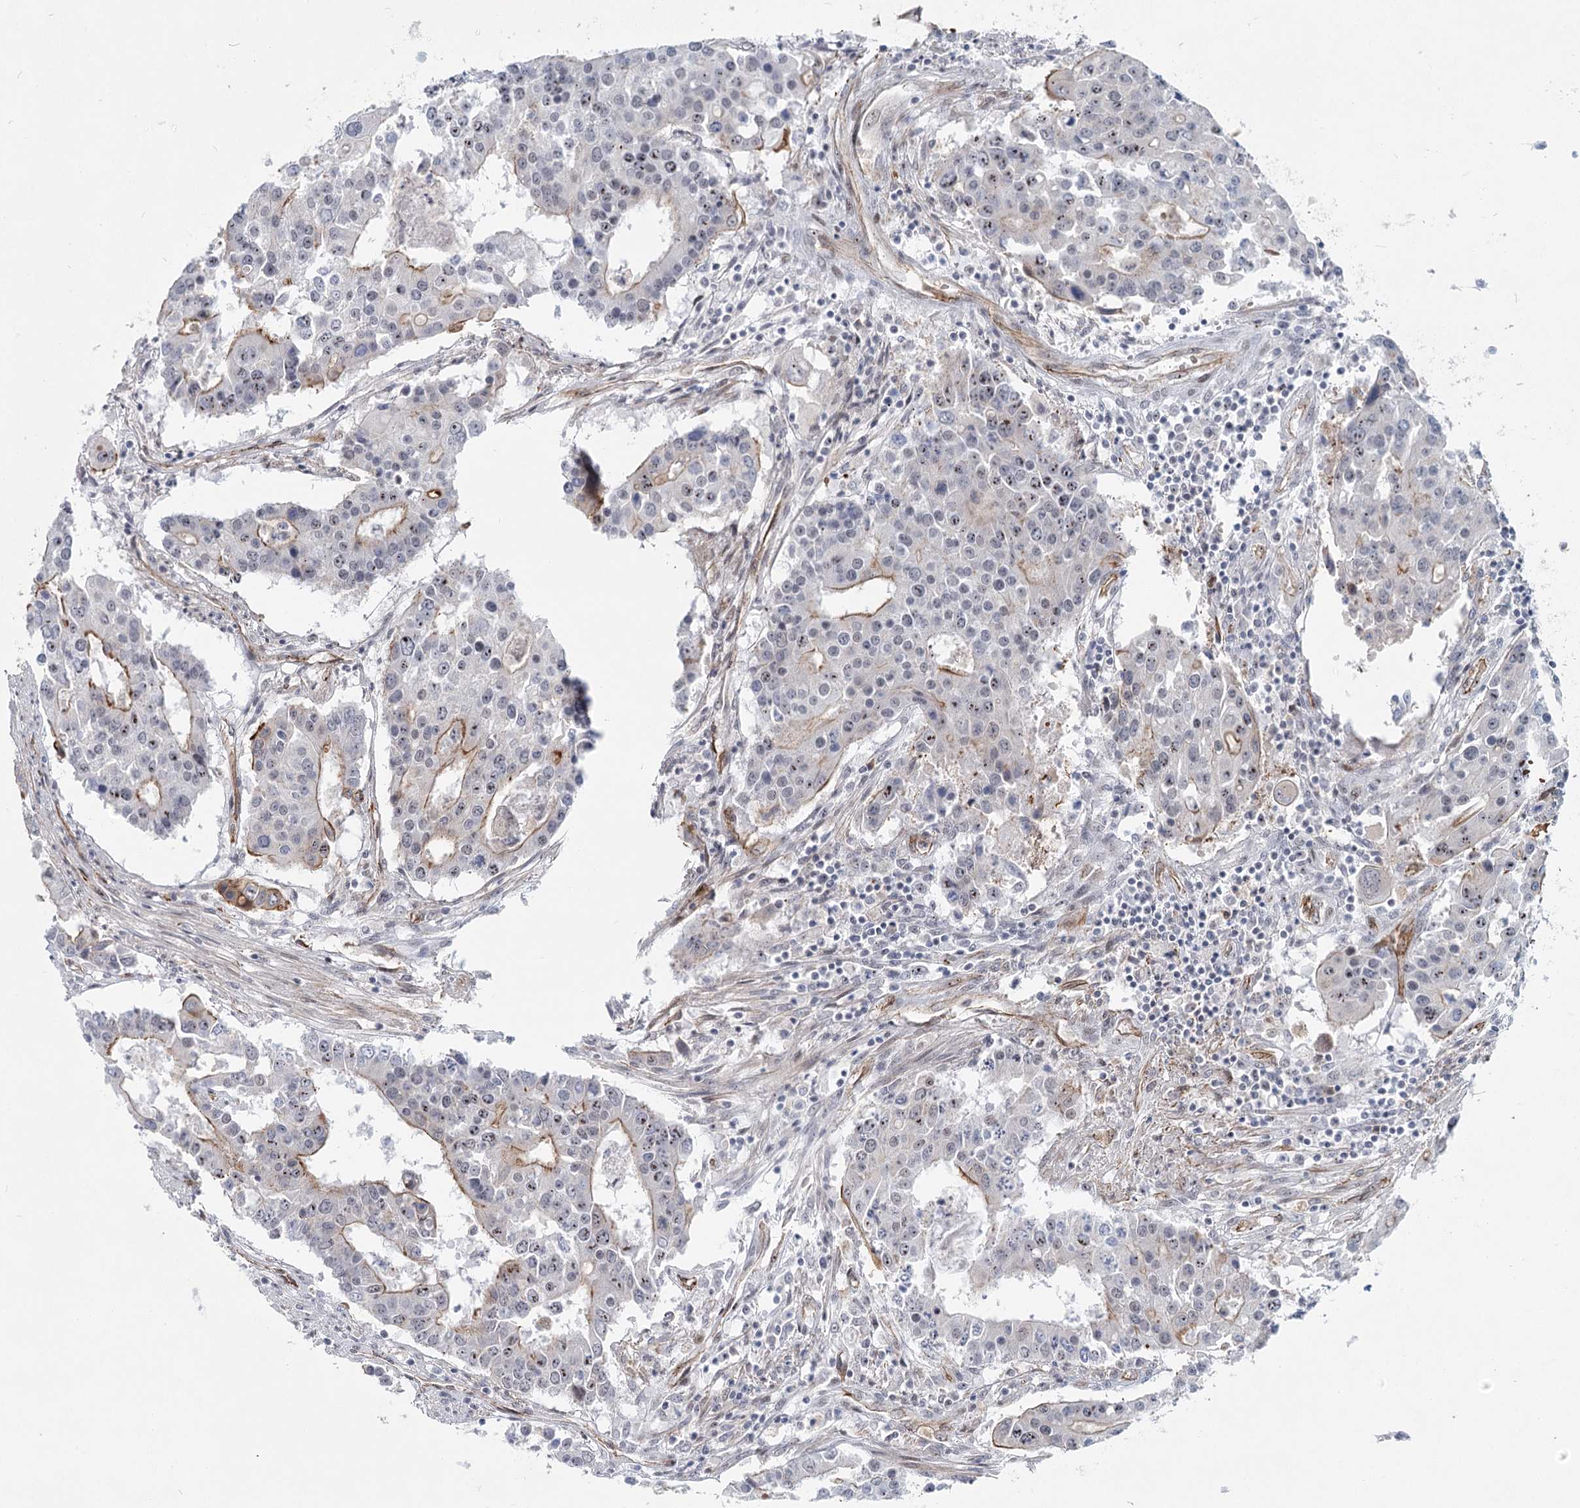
{"staining": {"intensity": "moderate", "quantity": "<25%", "location": "cytoplasmic/membranous,nuclear"}, "tissue": "colorectal cancer", "cell_type": "Tumor cells", "image_type": "cancer", "snomed": [{"axis": "morphology", "description": "Adenocarcinoma, NOS"}, {"axis": "topography", "description": "Colon"}], "caption": "IHC photomicrograph of human colorectal cancer stained for a protein (brown), which displays low levels of moderate cytoplasmic/membranous and nuclear staining in about <25% of tumor cells.", "gene": "ABHD8", "patient": {"sex": "male", "age": 77}}